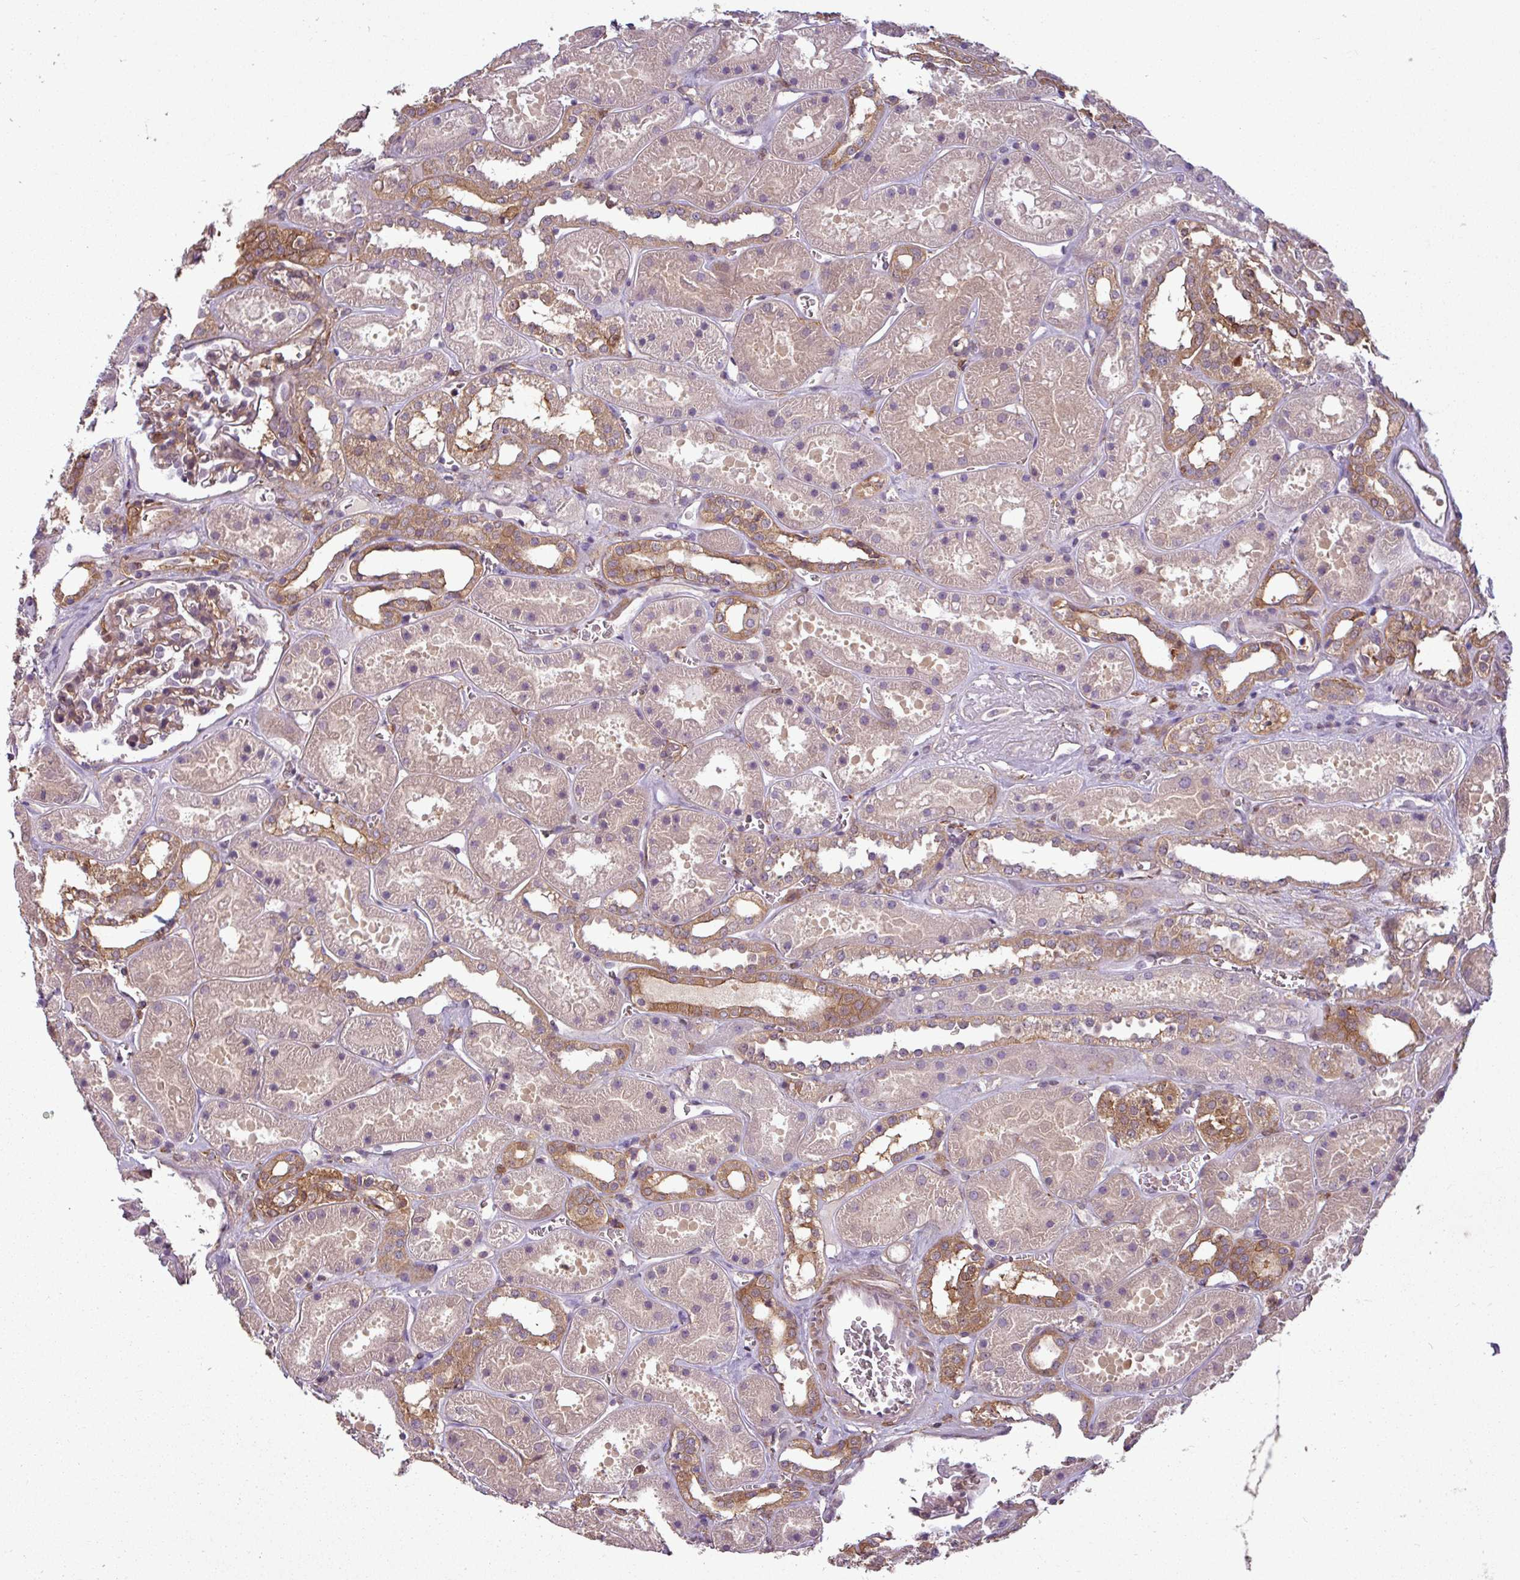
{"staining": {"intensity": "moderate", "quantity": "25%-75%", "location": "cytoplasmic/membranous"}, "tissue": "kidney", "cell_type": "Cells in glomeruli", "image_type": "normal", "snomed": [{"axis": "morphology", "description": "Normal tissue, NOS"}, {"axis": "topography", "description": "Kidney"}], "caption": "Protein staining shows moderate cytoplasmic/membranous staining in approximately 25%-75% of cells in glomeruli in unremarkable kidney. The staining is performed using DAB (3,3'-diaminobenzidine) brown chromogen to label protein expression. The nuclei are counter-stained blue using hematoxylin.", "gene": "SH3BGRL", "patient": {"sex": "female", "age": 41}}